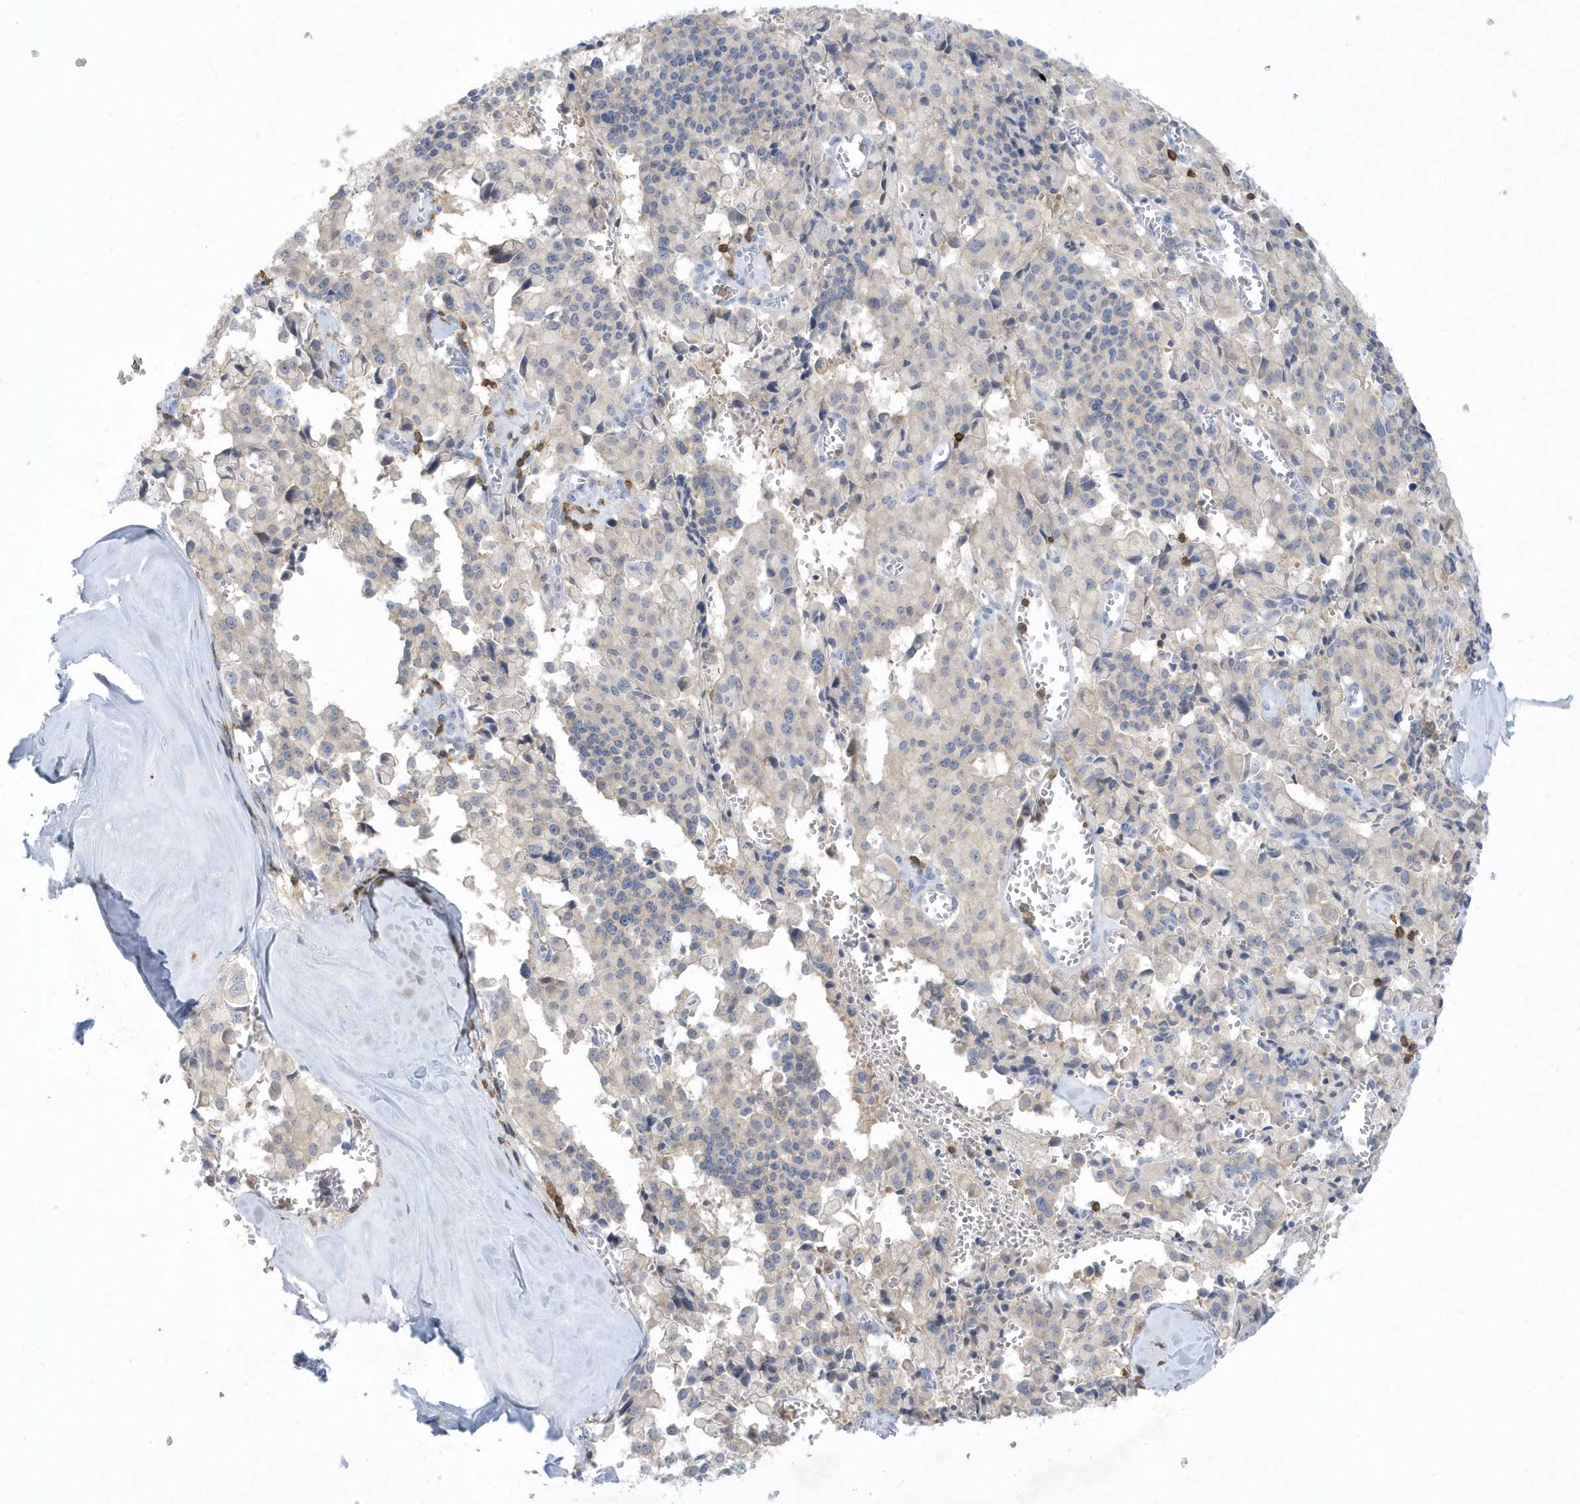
{"staining": {"intensity": "negative", "quantity": "none", "location": "none"}, "tissue": "pancreatic cancer", "cell_type": "Tumor cells", "image_type": "cancer", "snomed": [{"axis": "morphology", "description": "Adenocarcinoma, NOS"}, {"axis": "topography", "description": "Pancreas"}], "caption": "The micrograph displays no staining of tumor cells in pancreatic cancer (adenocarcinoma).", "gene": "PSD4", "patient": {"sex": "male", "age": 65}}